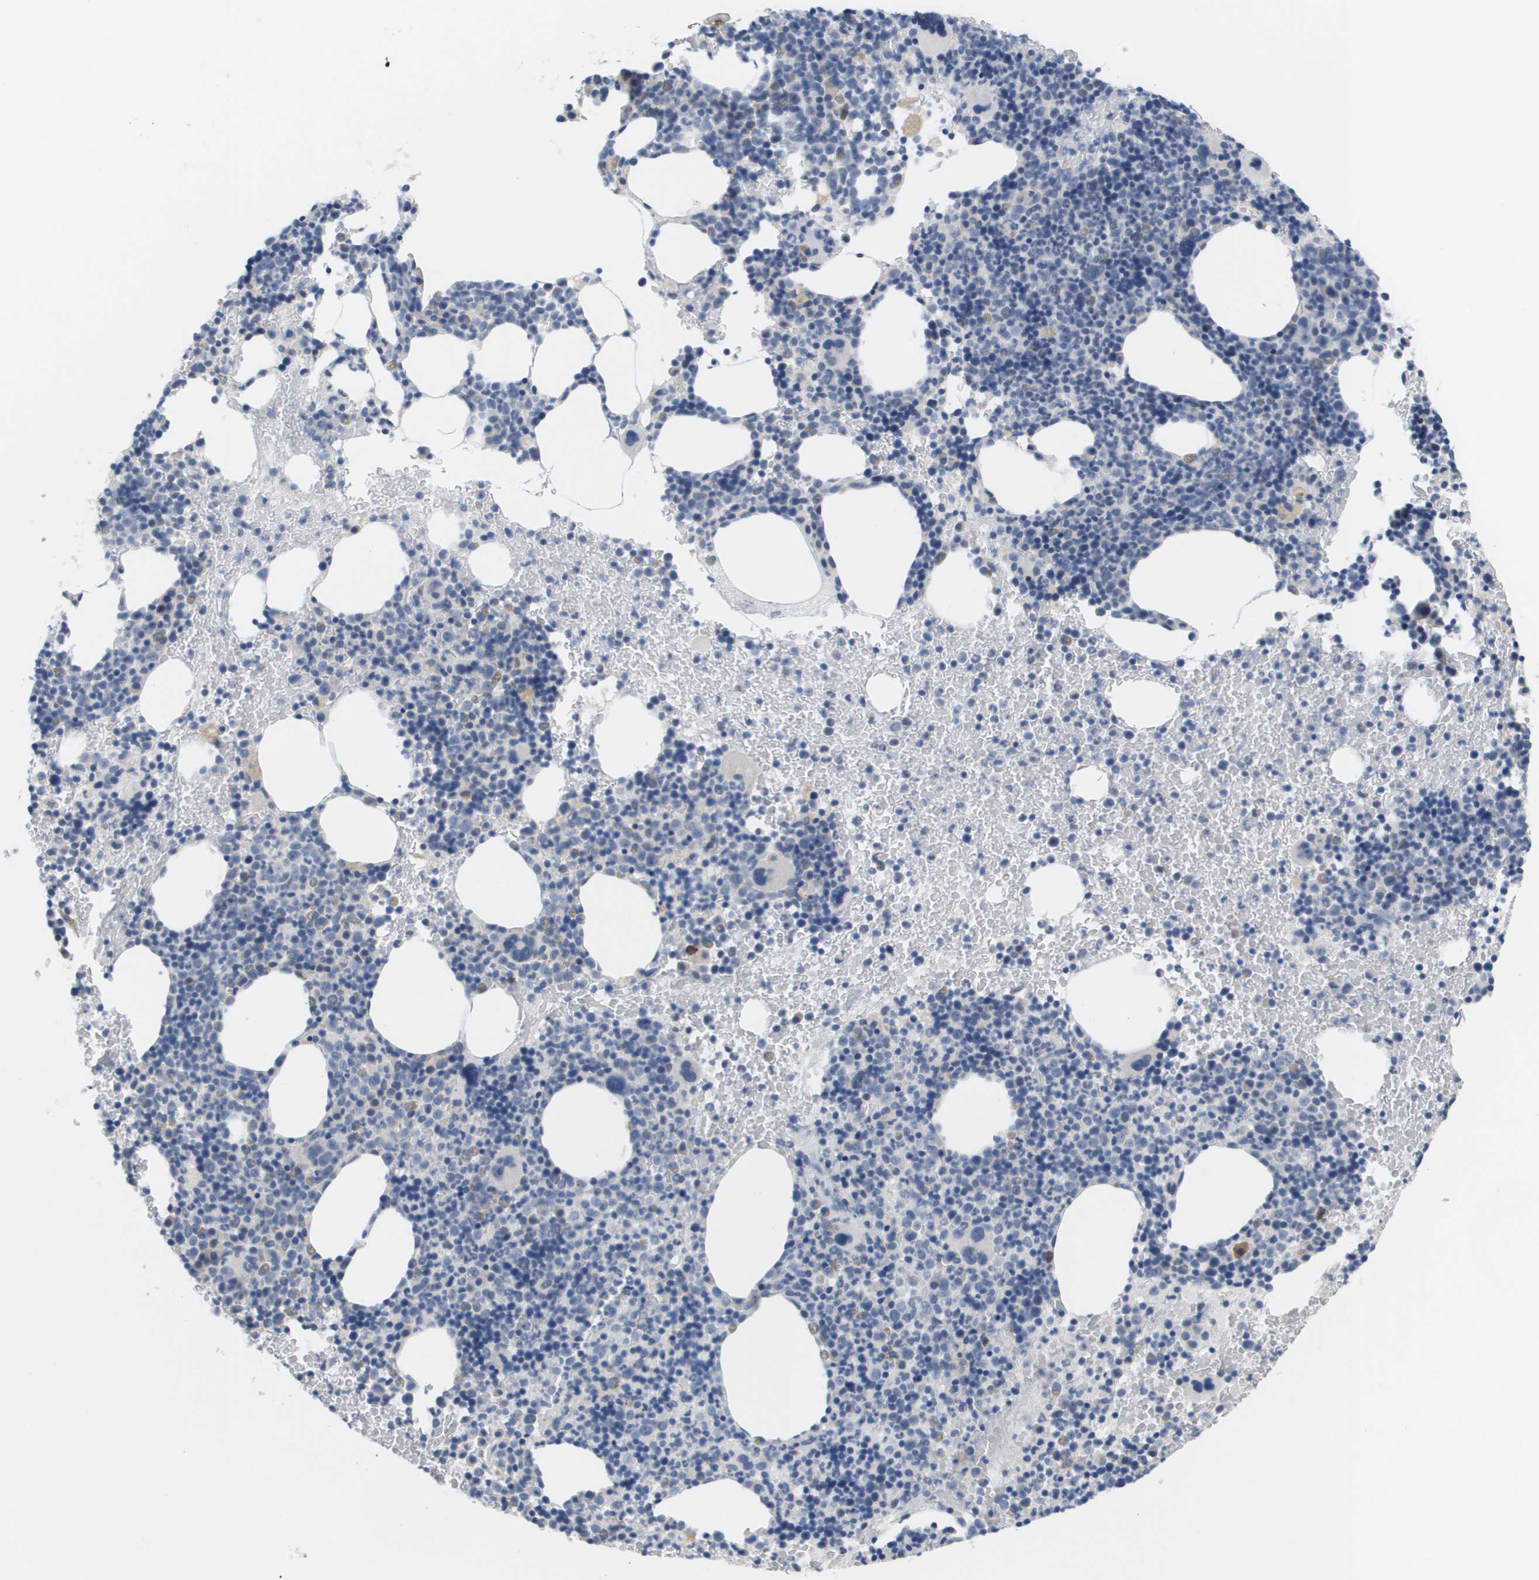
{"staining": {"intensity": "weak", "quantity": "<25%", "location": "cytoplasmic/membranous"}, "tissue": "bone marrow", "cell_type": "Hematopoietic cells", "image_type": "normal", "snomed": [{"axis": "morphology", "description": "Normal tissue, NOS"}, {"axis": "morphology", "description": "Inflammation, NOS"}, {"axis": "topography", "description": "Bone marrow"}], "caption": "High magnification brightfield microscopy of unremarkable bone marrow stained with DAB (brown) and counterstained with hematoxylin (blue): hematopoietic cells show no significant staining. (DAB (3,3'-diaminobenzidine) IHC visualized using brightfield microscopy, high magnification).", "gene": "ANGPT2", "patient": {"sex": "male", "age": 72}}